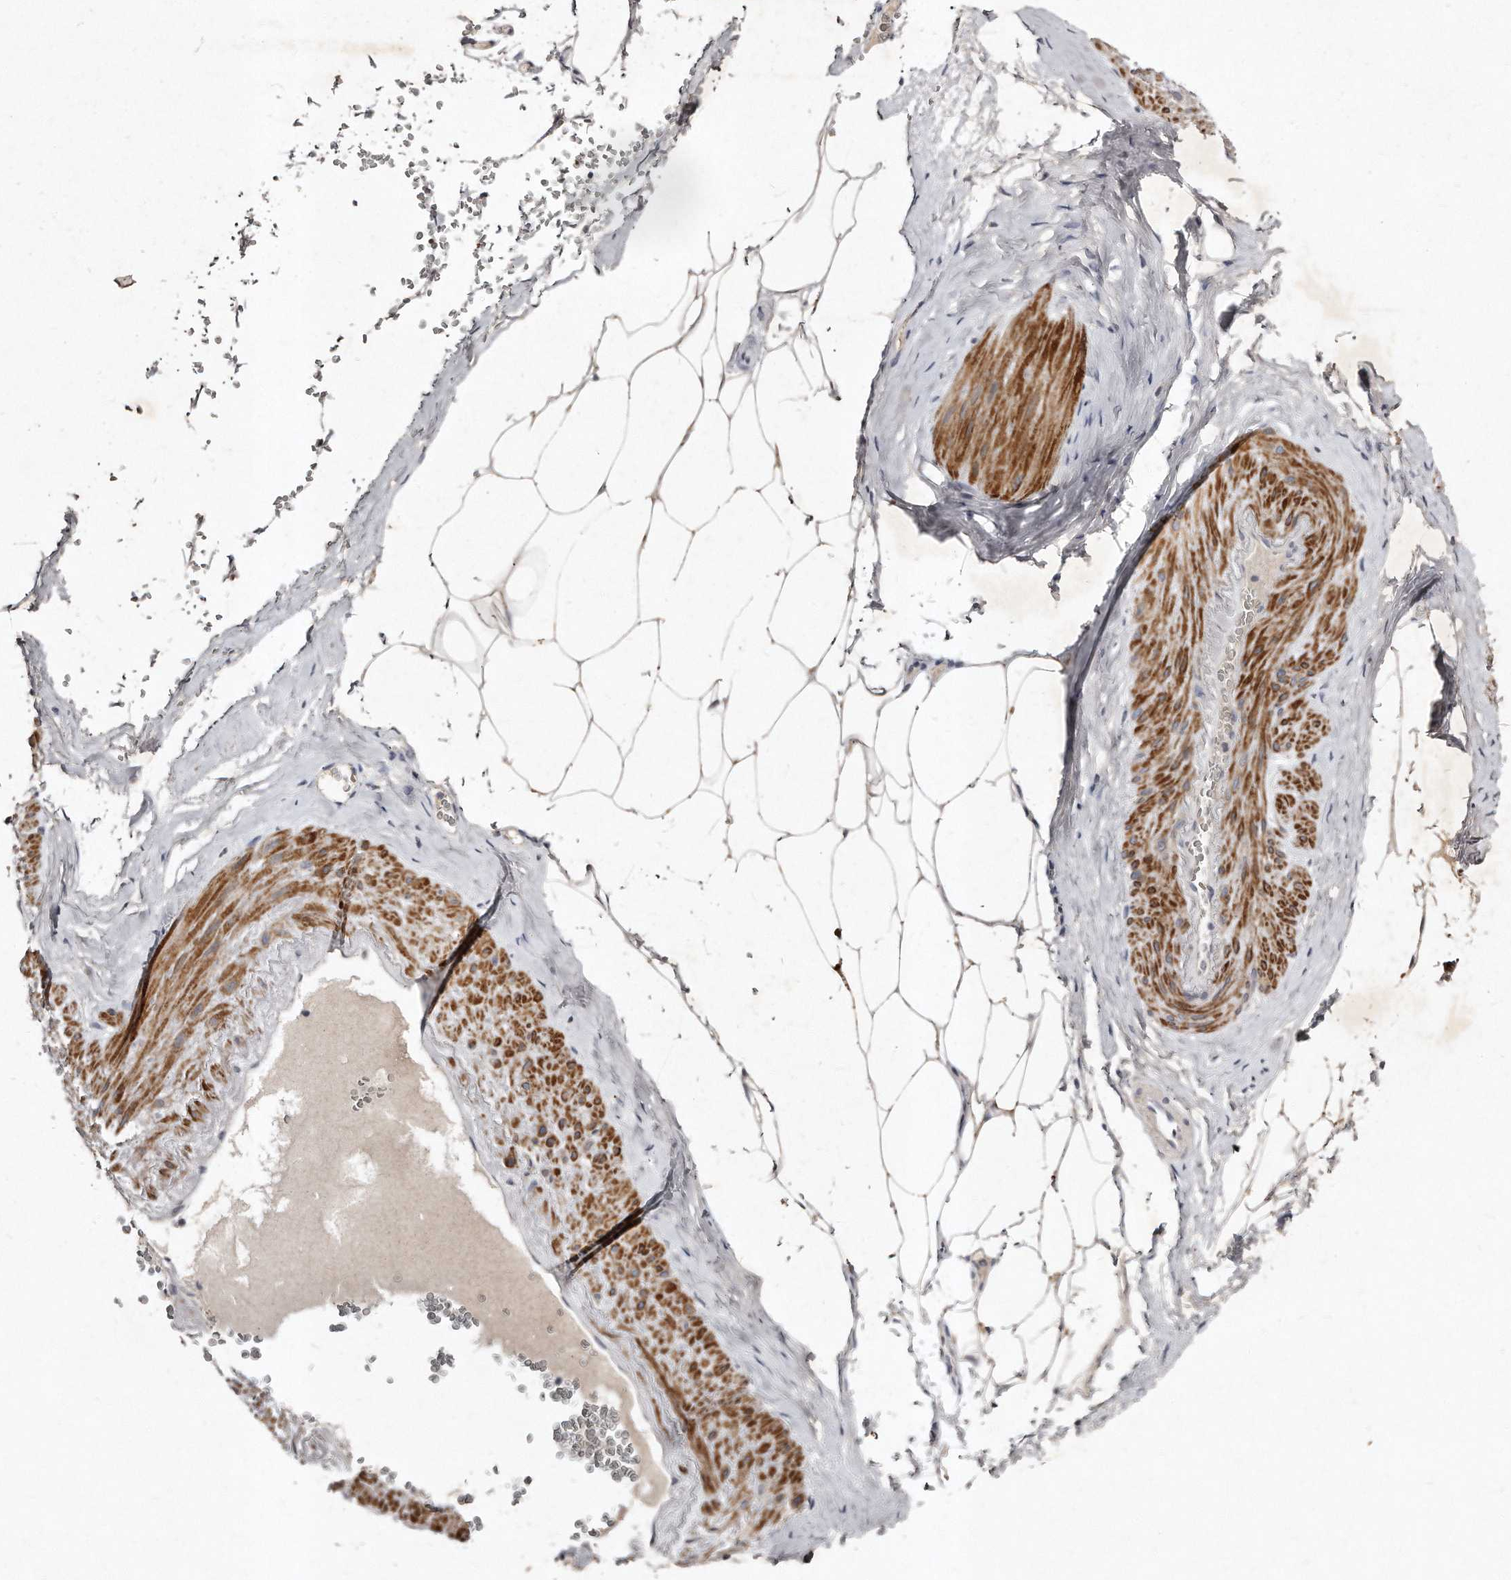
{"staining": {"intensity": "weak", "quantity": ">75%", "location": "cytoplasmic/membranous"}, "tissue": "adipose tissue", "cell_type": "Adipocytes", "image_type": "normal", "snomed": [{"axis": "morphology", "description": "Normal tissue, NOS"}, {"axis": "morphology", "description": "Adenocarcinoma, Low grade"}, {"axis": "topography", "description": "Prostate"}, {"axis": "topography", "description": "Peripheral nerve tissue"}], "caption": "Adipose tissue stained for a protein exhibits weak cytoplasmic/membranous positivity in adipocytes.", "gene": "TECR", "patient": {"sex": "male", "age": 63}}